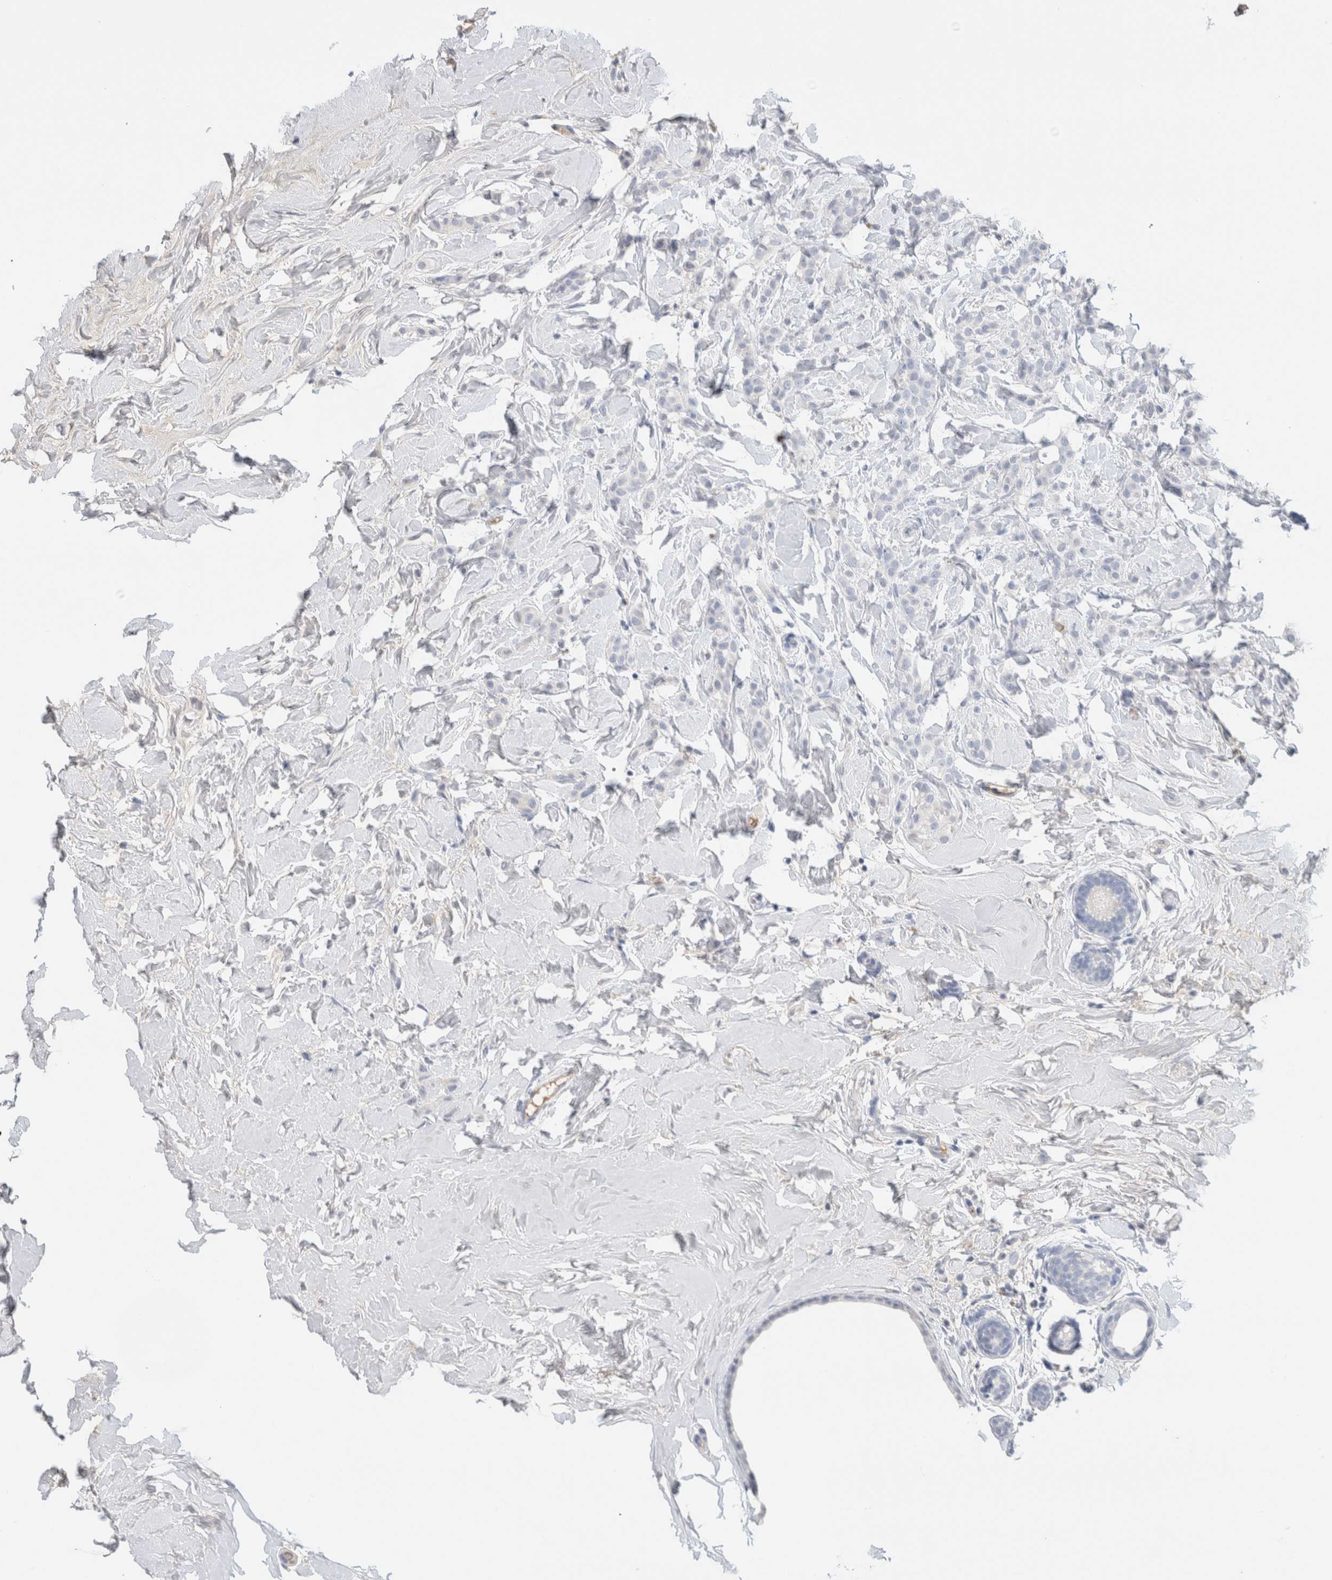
{"staining": {"intensity": "negative", "quantity": "none", "location": "none"}, "tissue": "breast cancer", "cell_type": "Tumor cells", "image_type": "cancer", "snomed": [{"axis": "morphology", "description": "Lobular carcinoma, in situ"}, {"axis": "morphology", "description": "Lobular carcinoma"}, {"axis": "topography", "description": "Breast"}], "caption": "There is no significant staining in tumor cells of lobular carcinoma (breast).", "gene": "SCGB1A1", "patient": {"sex": "female", "age": 41}}